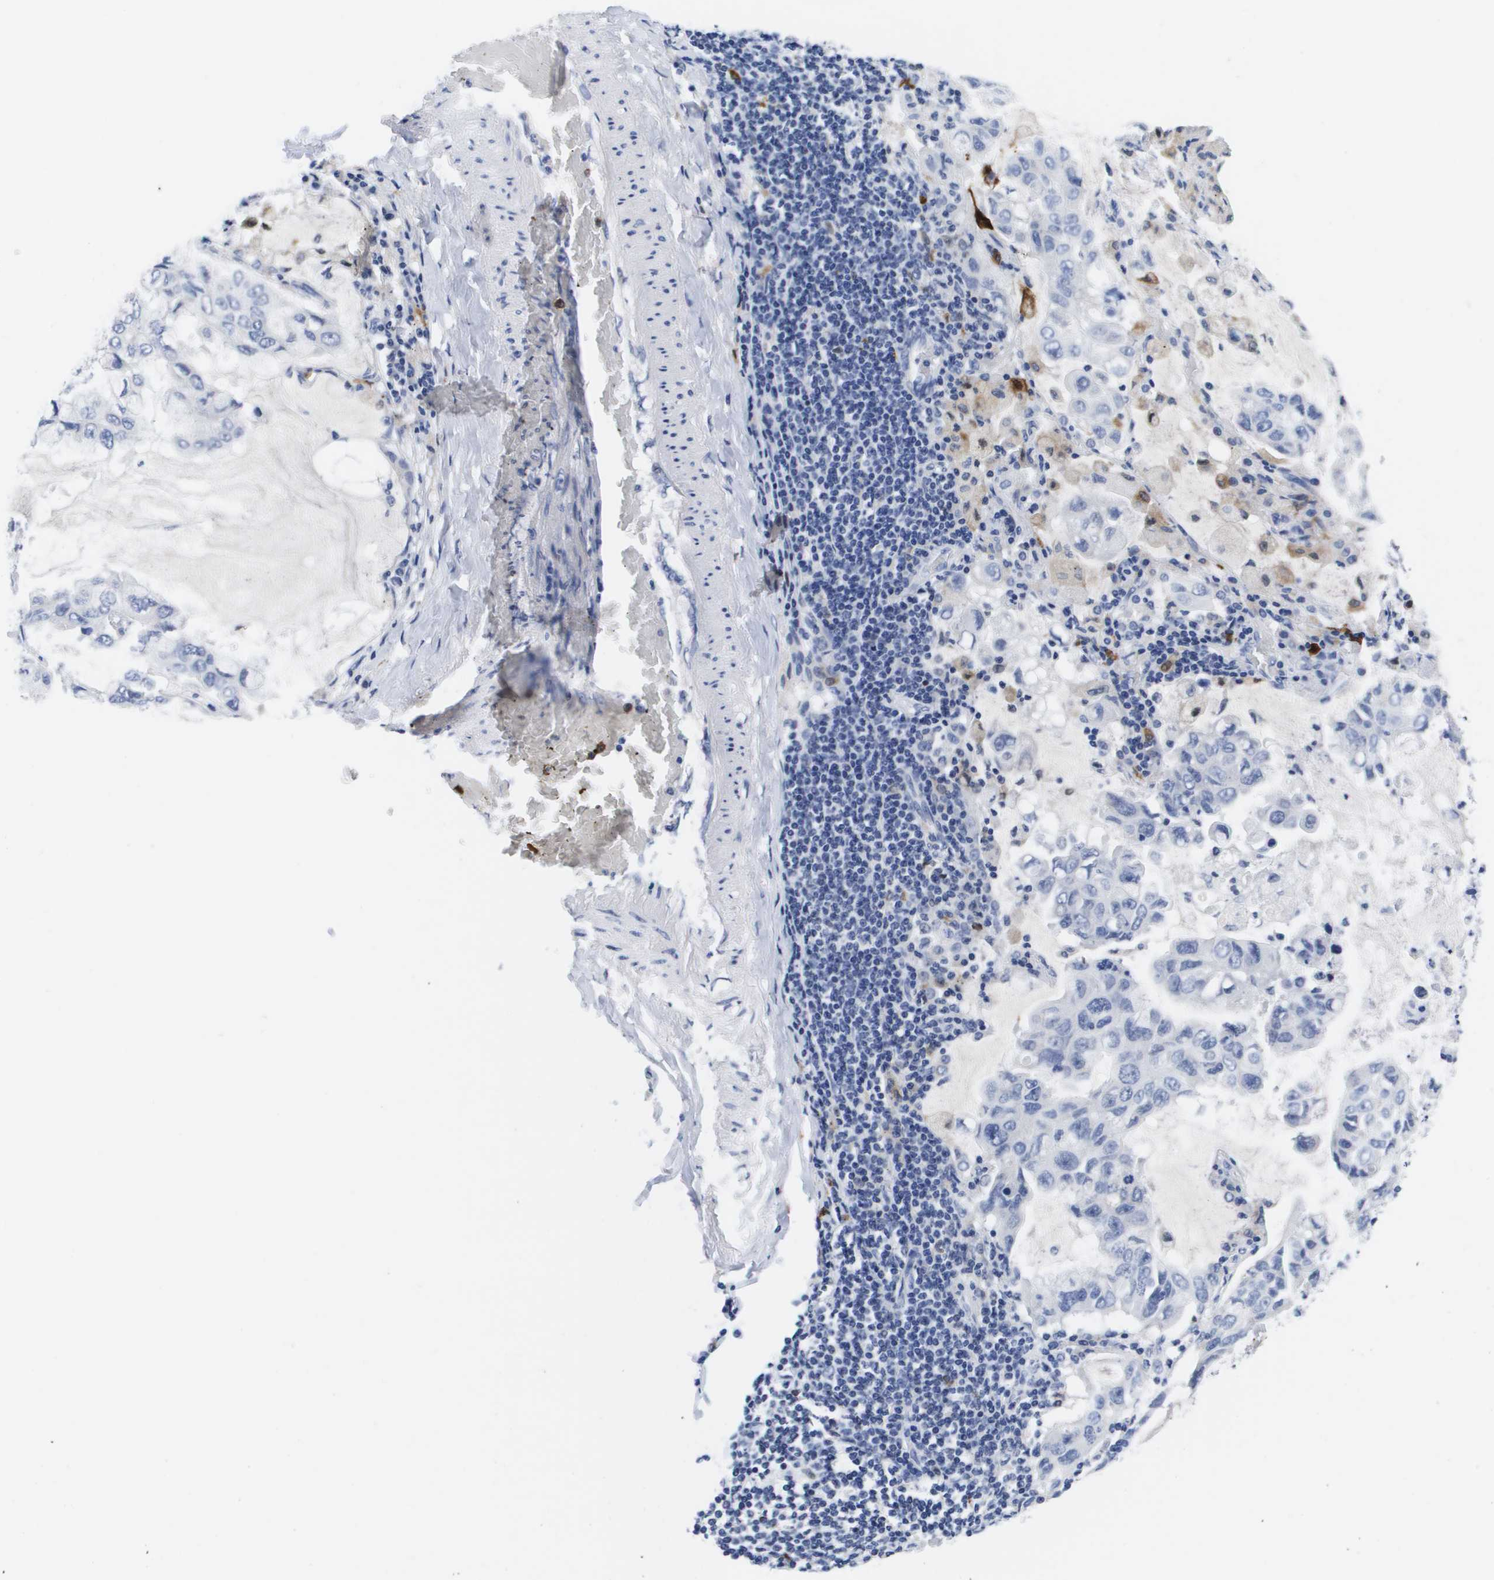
{"staining": {"intensity": "negative", "quantity": "none", "location": "none"}, "tissue": "lung cancer", "cell_type": "Tumor cells", "image_type": "cancer", "snomed": [{"axis": "morphology", "description": "Adenocarcinoma, NOS"}, {"axis": "topography", "description": "Lung"}], "caption": "Immunohistochemical staining of human lung cancer demonstrates no significant staining in tumor cells. The staining was performed using DAB to visualize the protein expression in brown, while the nuclei were stained in blue with hematoxylin (Magnification: 20x).", "gene": "HMOX1", "patient": {"sex": "male", "age": 64}}